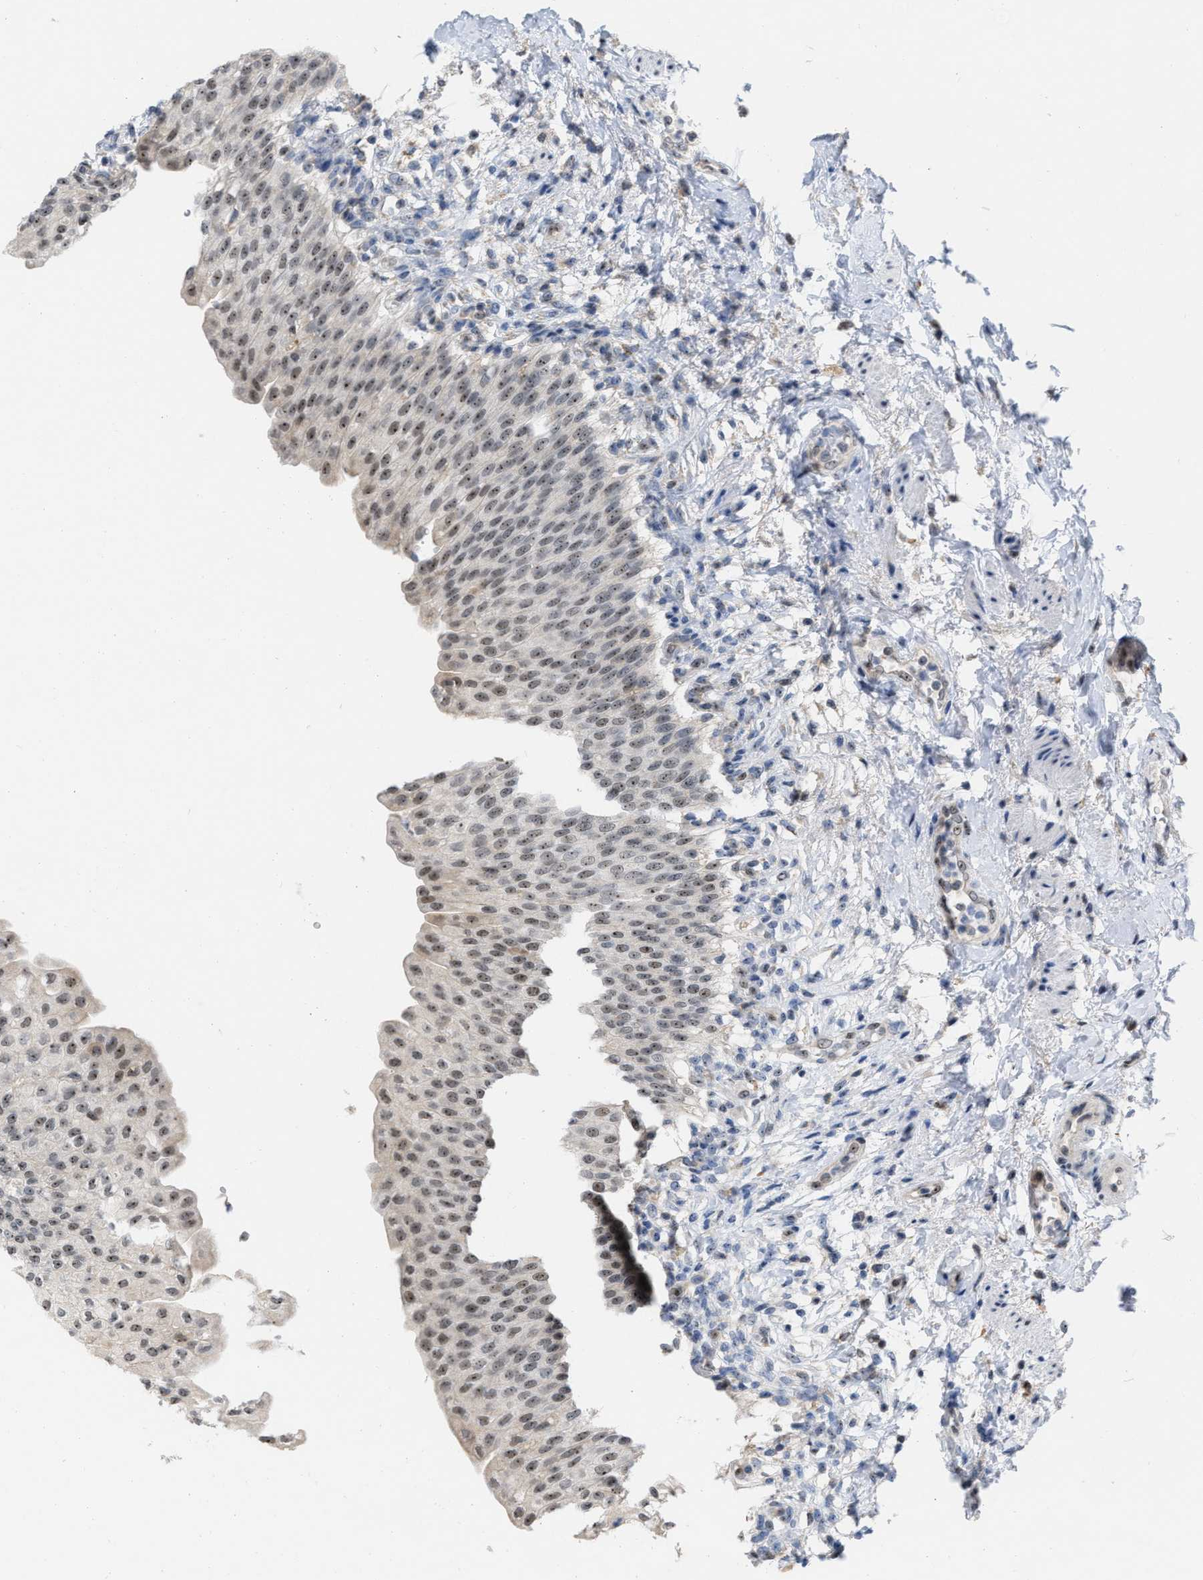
{"staining": {"intensity": "moderate", "quantity": "25%-75%", "location": "nuclear"}, "tissue": "urinary bladder", "cell_type": "Urothelial cells", "image_type": "normal", "snomed": [{"axis": "morphology", "description": "Normal tissue, NOS"}, {"axis": "topography", "description": "Urinary bladder"}], "caption": "The histopathology image displays a brown stain indicating the presence of a protein in the nuclear of urothelial cells in urinary bladder. (DAB IHC, brown staining for protein, blue staining for nuclei).", "gene": "ELAC2", "patient": {"sex": "female", "age": 60}}